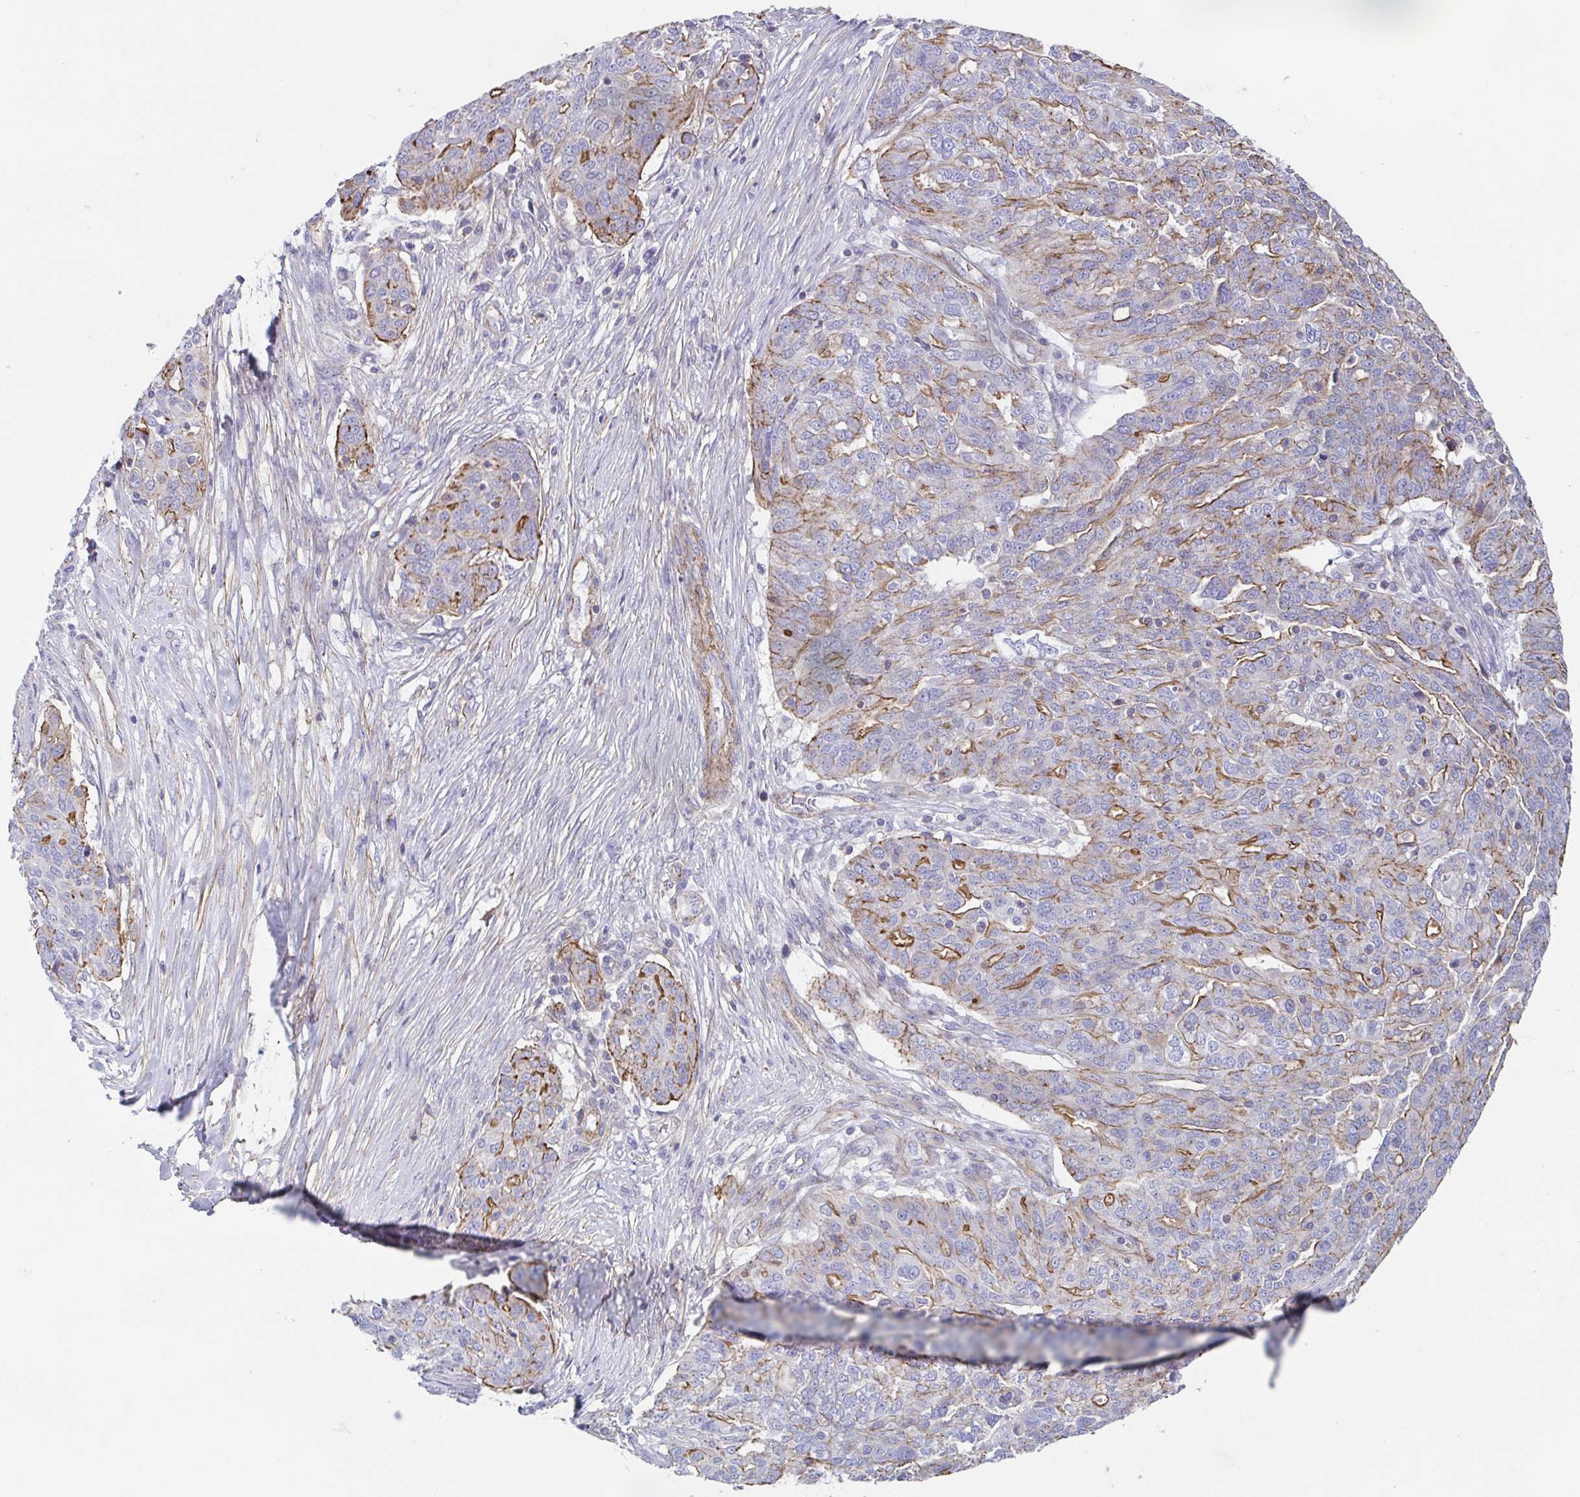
{"staining": {"intensity": "moderate", "quantity": "25%-75%", "location": "cytoplasmic/membranous"}, "tissue": "ovarian cancer", "cell_type": "Tumor cells", "image_type": "cancer", "snomed": [{"axis": "morphology", "description": "Cystadenocarcinoma, serous, NOS"}, {"axis": "topography", "description": "Ovary"}], "caption": "This is a micrograph of immunohistochemistry (IHC) staining of ovarian serous cystadenocarcinoma, which shows moderate expression in the cytoplasmic/membranous of tumor cells.", "gene": "TRAM2", "patient": {"sex": "female", "age": 67}}